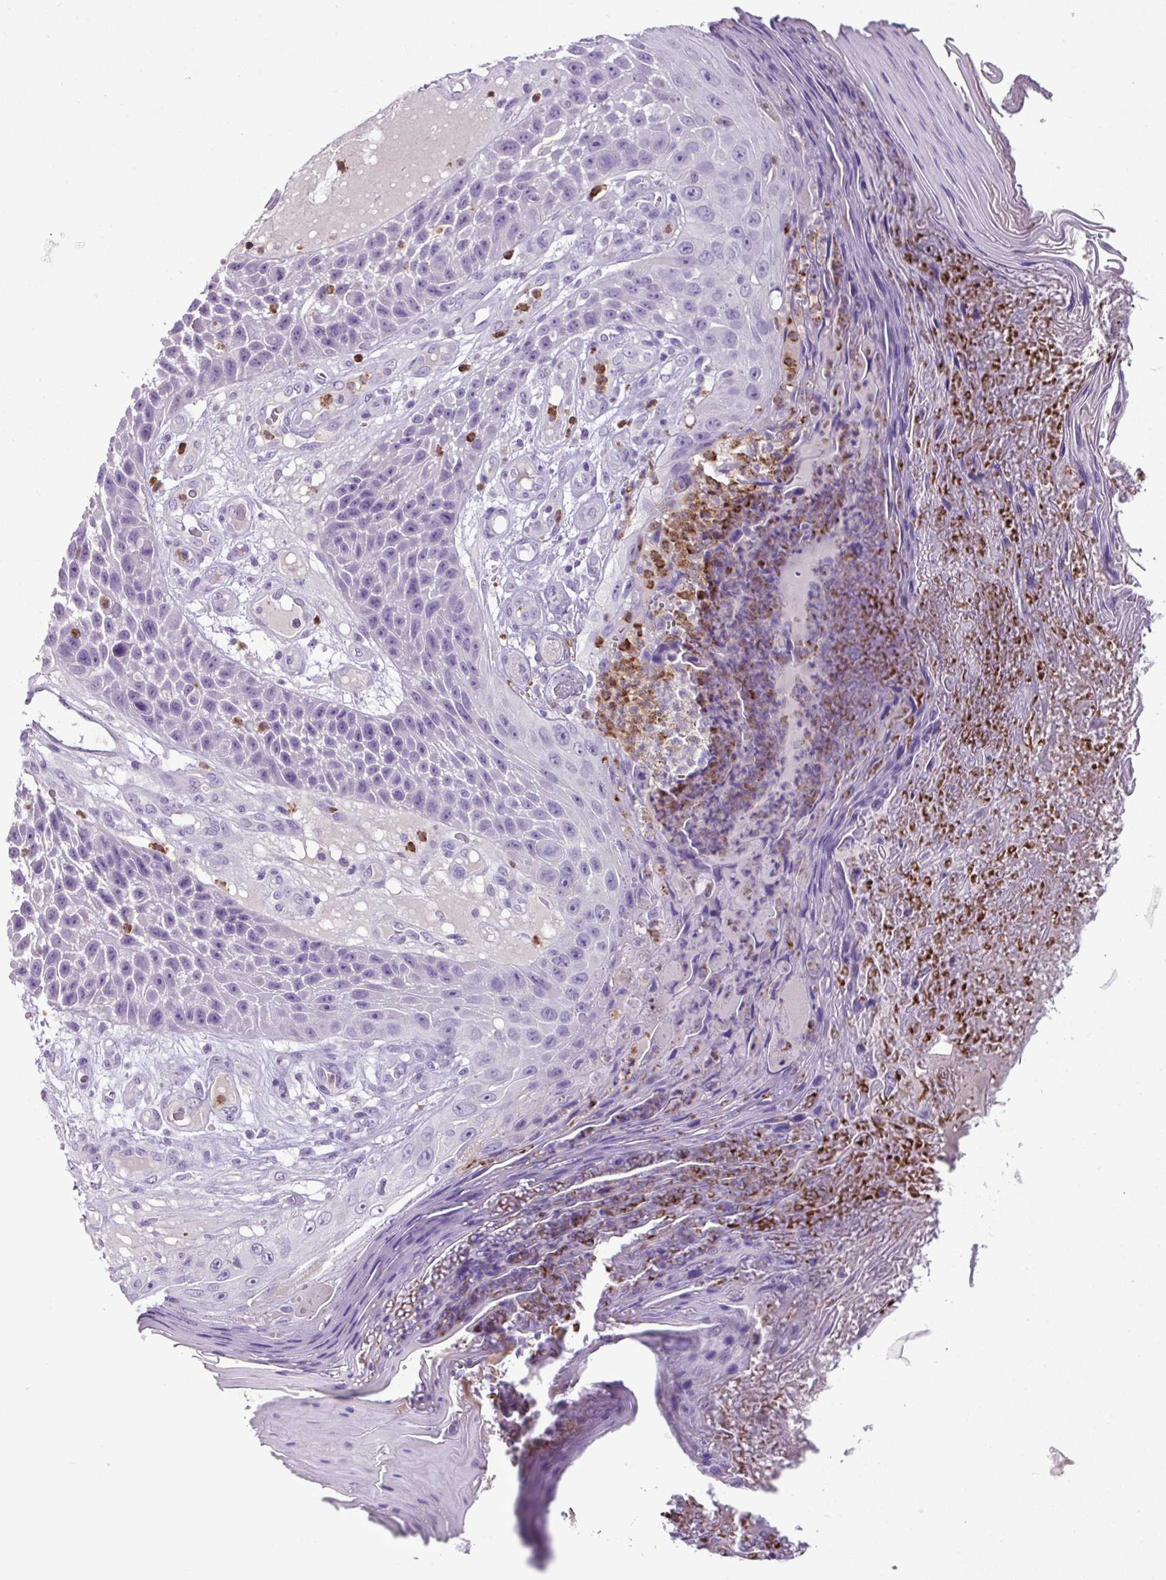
{"staining": {"intensity": "negative", "quantity": "none", "location": "none"}, "tissue": "skin cancer", "cell_type": "Tumor cells", "image_type": "cancer", "snomed": [{"axis": "morphology", "description": "Squamous cell carcinoma, NOS"}, {"axis": "topography", "description": "Skin"}], "caption": "Tumor cells are negative for brown protein staining in squamous cell carcinoma (skin). (Immunohistochemistry (ihc), brightfield microscopy, high magnification).", "gene": "HTR3E", "patient": {"sex": "female", "age": 88}}